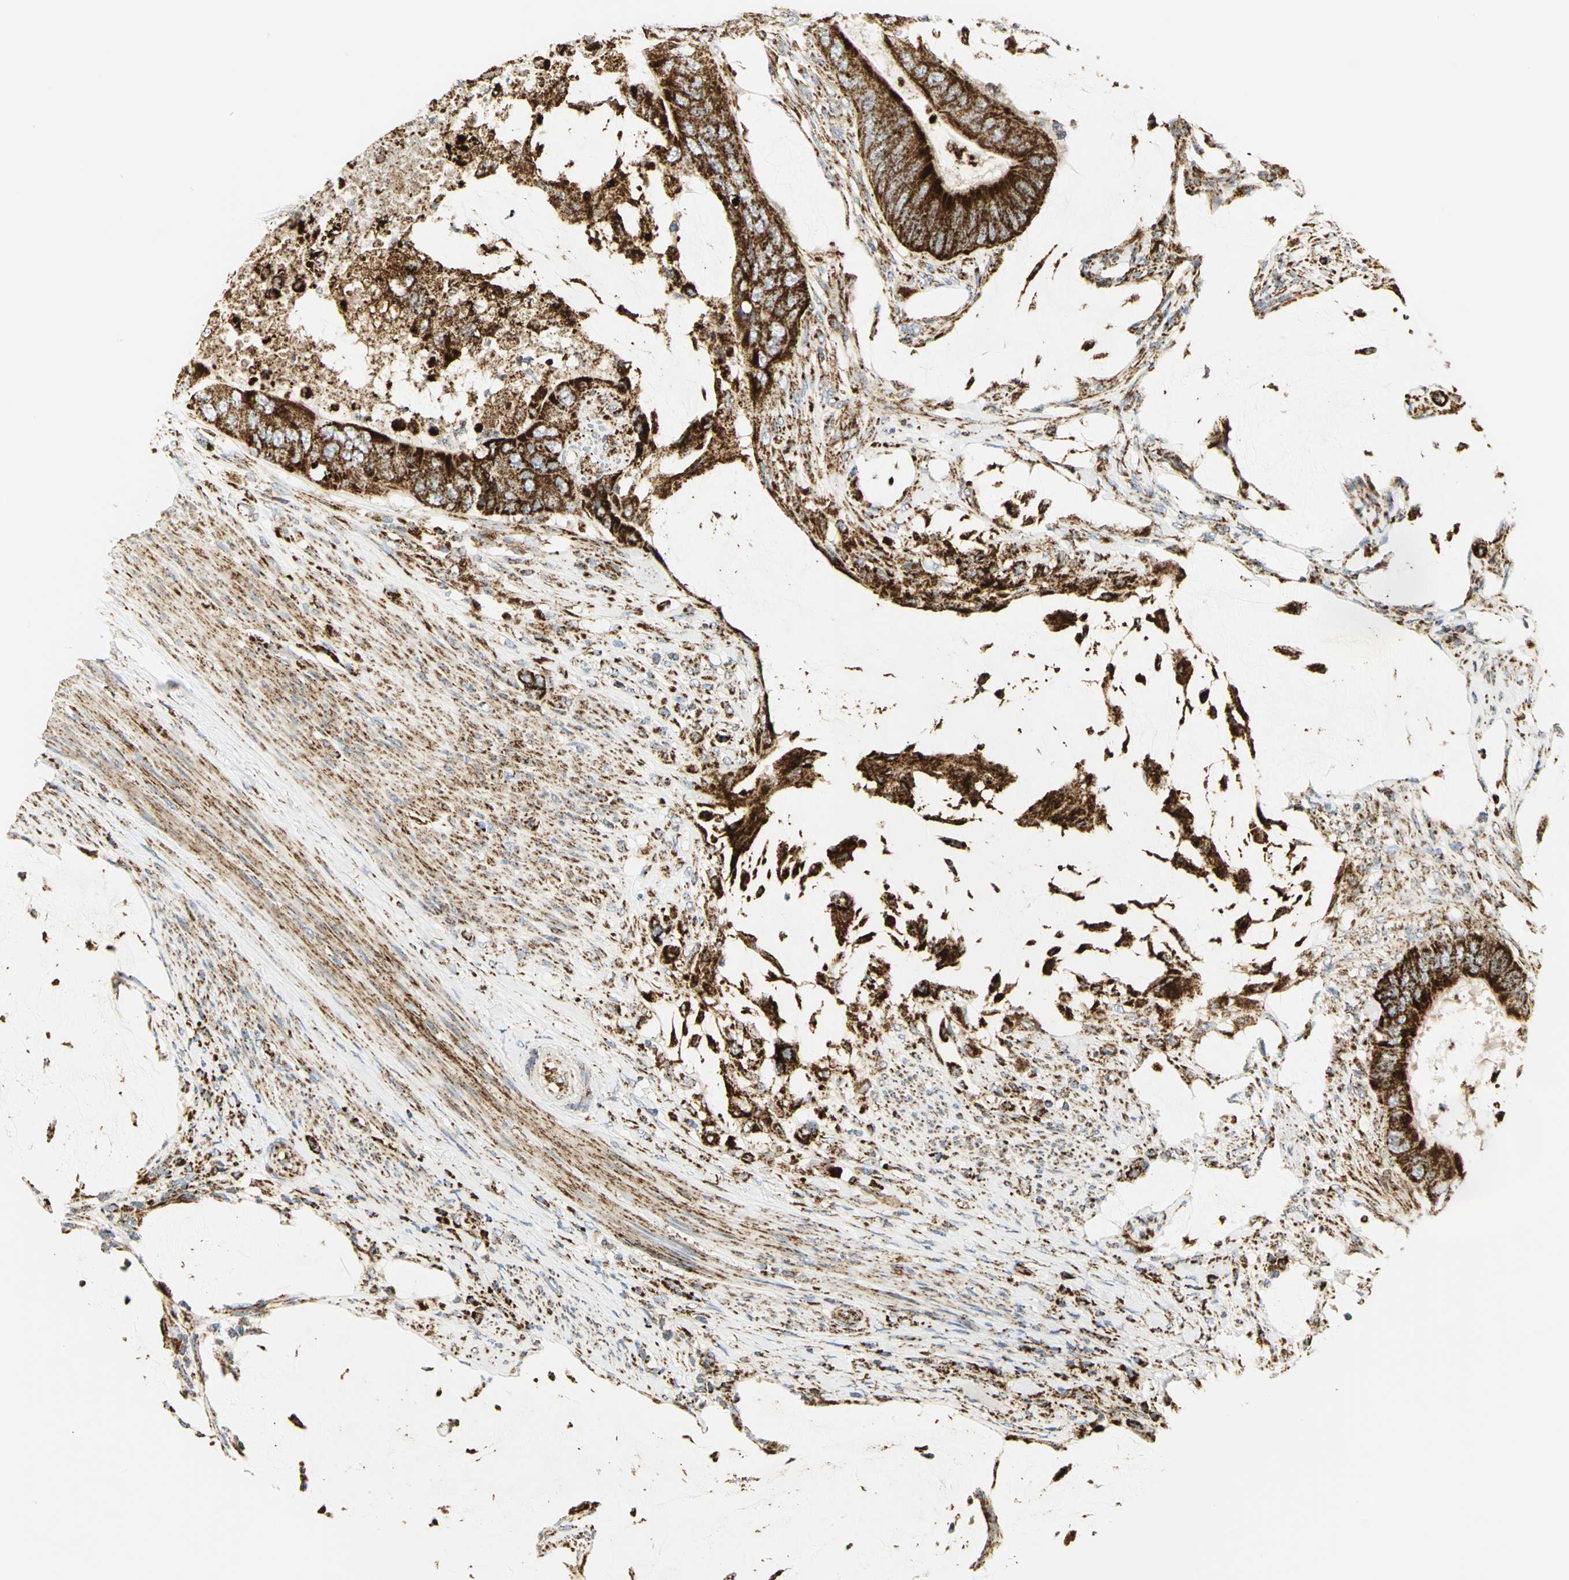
{"staining": {"intensity": "strong", "quantity": ">75%", "location": "cytoplasmic/membranous"}, "tissue": "colorectal cancer", "cell_type": "Tumor cells", "image_type": "cancer", "snomed": [{"axis": "morphology", "description": "Adenocarcinoma, NOS"}, {"axis": "topography", "description": "Rectum"}], "caption": "Brown immunohistochemical staining in colorectal cancer (adenocarcinoma) exhibits strong cytoplasmic/membranous expression in approximately >75% of tumor cells.", "gene": "VDAC1", "patient": {"sex": "female", "age": 77}}